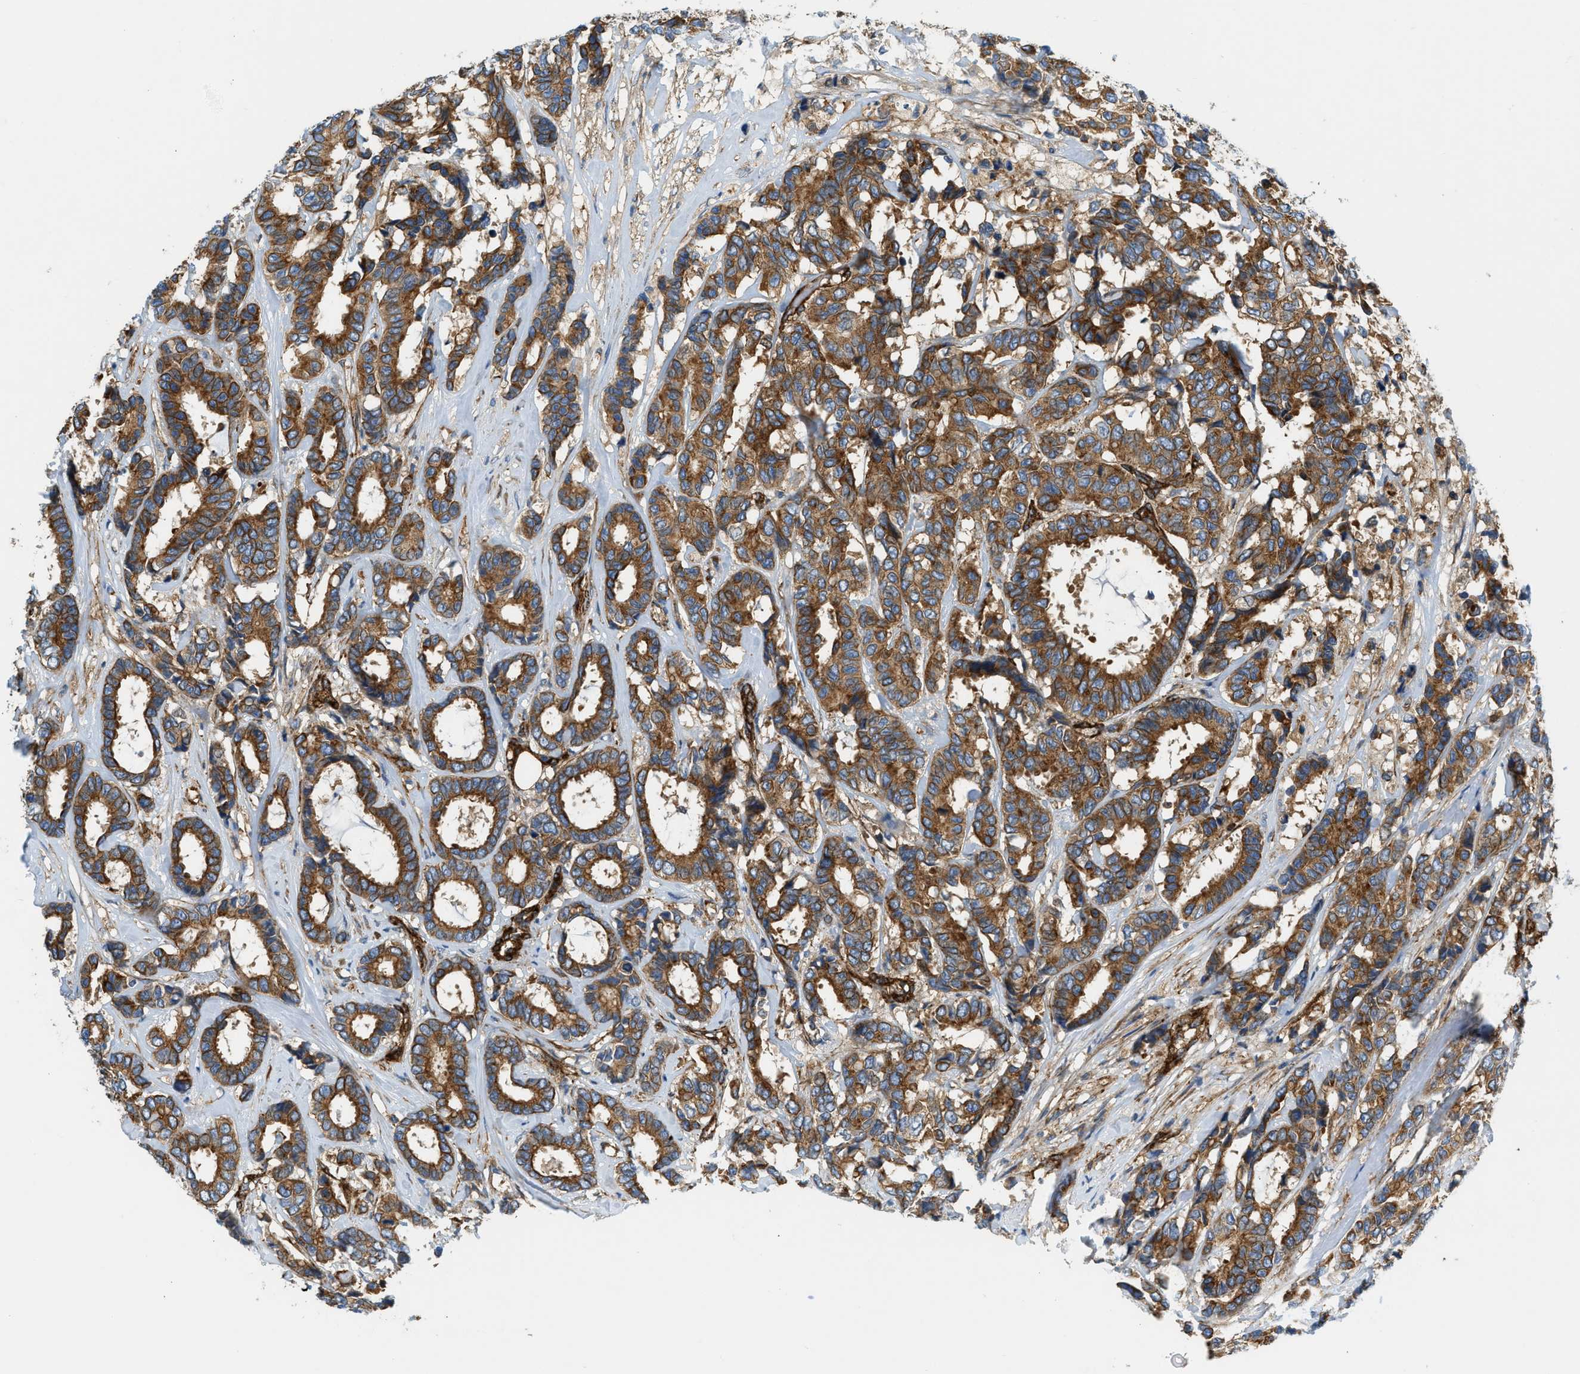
{"staining": {"intensity": "strong", "quantity": ">75%", "location": "cytoplasmic/membranous"}, "tissue": "breast cancer", "cell_type": "Tumor cells", "image_type": "cancer", "snomed": [{"axis": "morphology", "description": "Duct carcinoma"}, {"axis": "topography", "description": "Breast"}], "caption": "DAB immunohistochemical staining of breast intraductal carcinoma shows strong cytoplasmic/membranous protein expression in about >75% of tumor cells. Immunohistochemistry (ihc) stains the protein of interest in brown and the nuclei are stained blue.", "gene": "HIP1", "patient": {"sex": "female", "age": 87}}